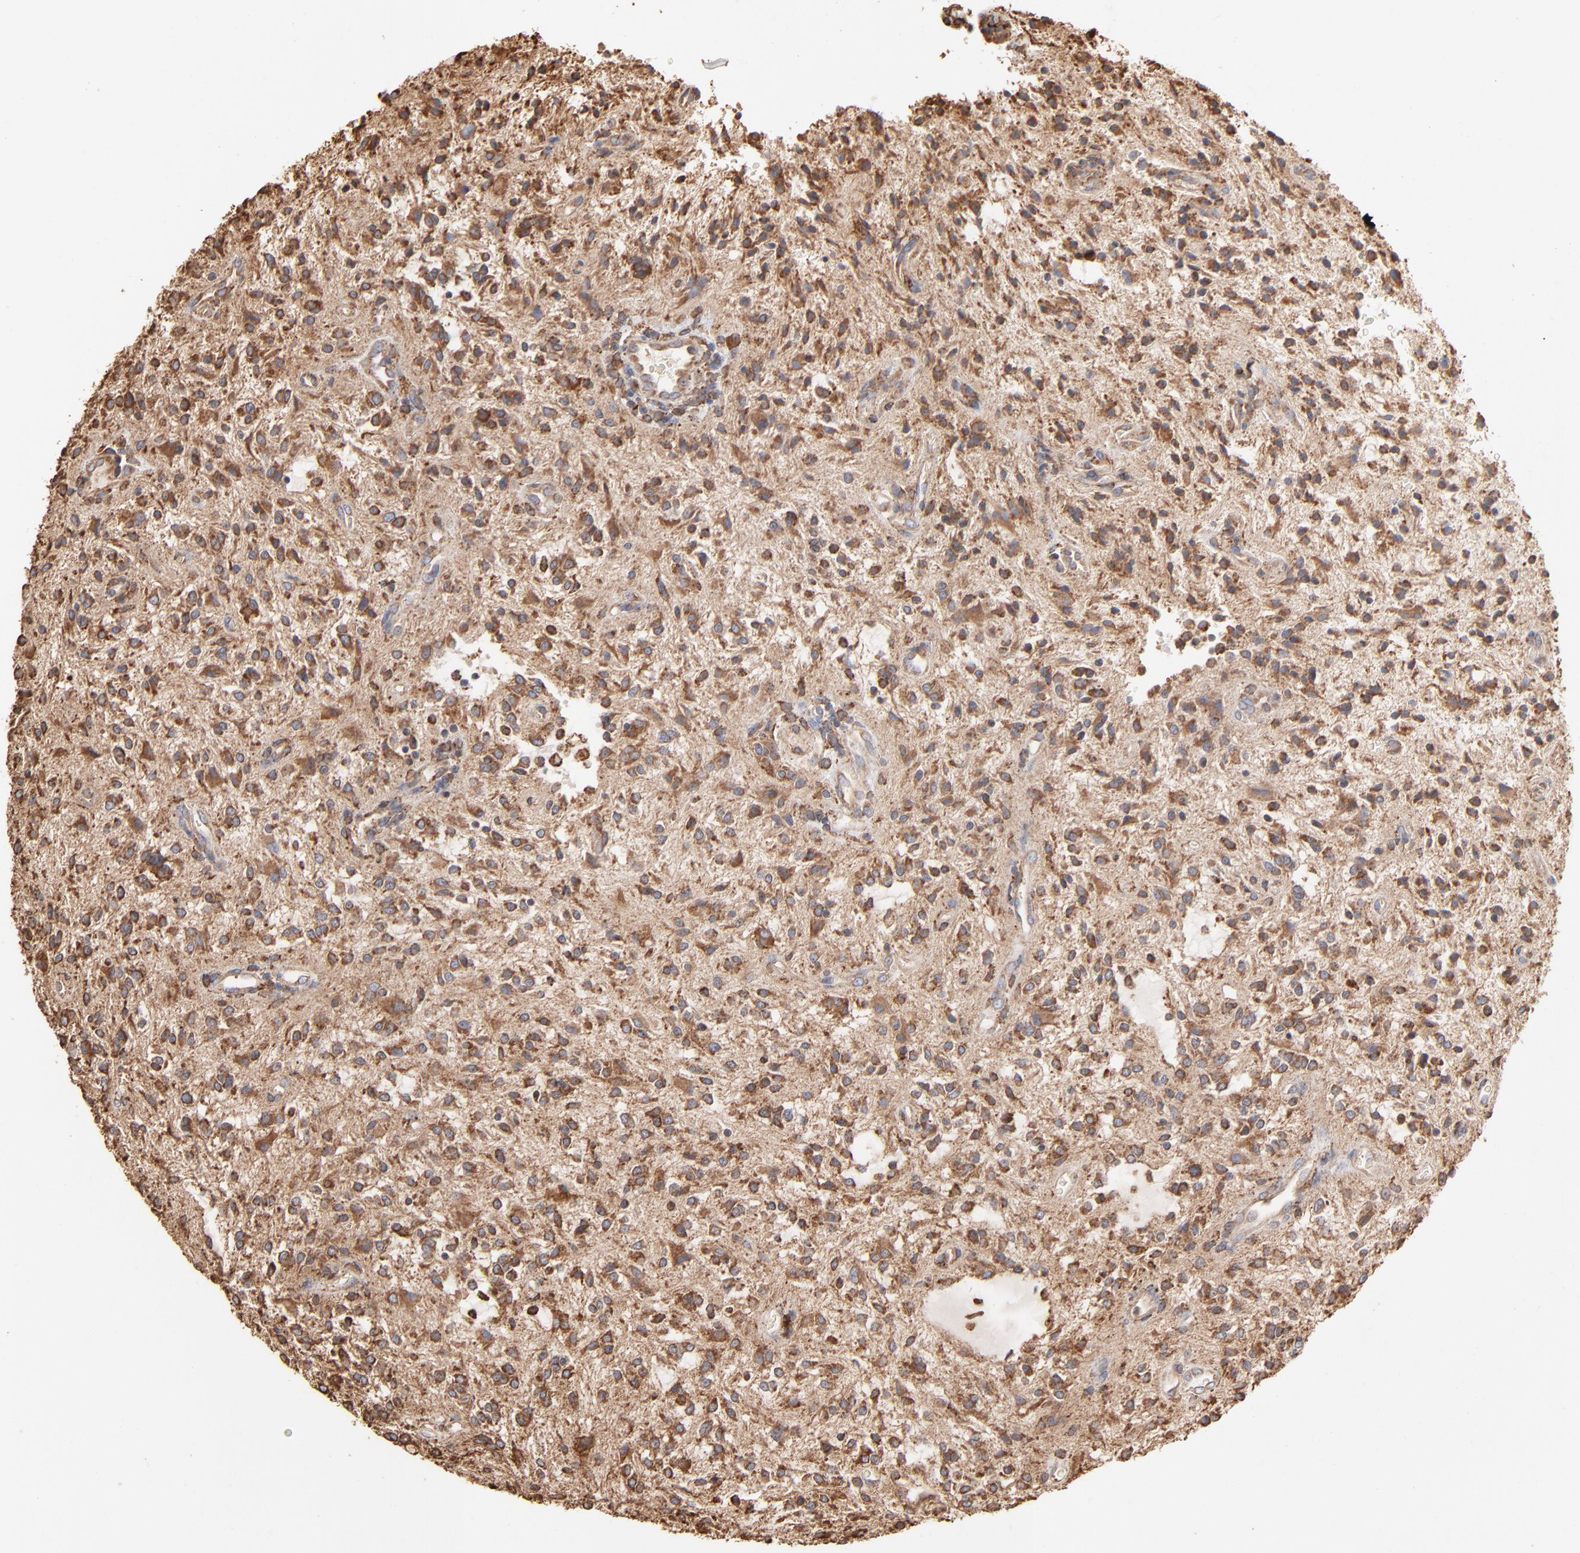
{"staining": {"intensity": "moderate", "quantity": ">75%", "location": "cytoplasmic/membranous"}, "tissue": "glioma", "cell_type": "Tumor cells", "image_type": "cancer", "snomed": [{"axis": "morphology", "description": "Glioma, malignant, NOS"}, {"axis": "topography", "description": "Cerebellum"}], "caption": "Immunohistochemistry of glioma shows medium levels of moderate cytoplasmic/membranous staining in about >75% of tumor cells.", "gene": "PDIA3", "patient": {"sex": "female", "age": 10}}